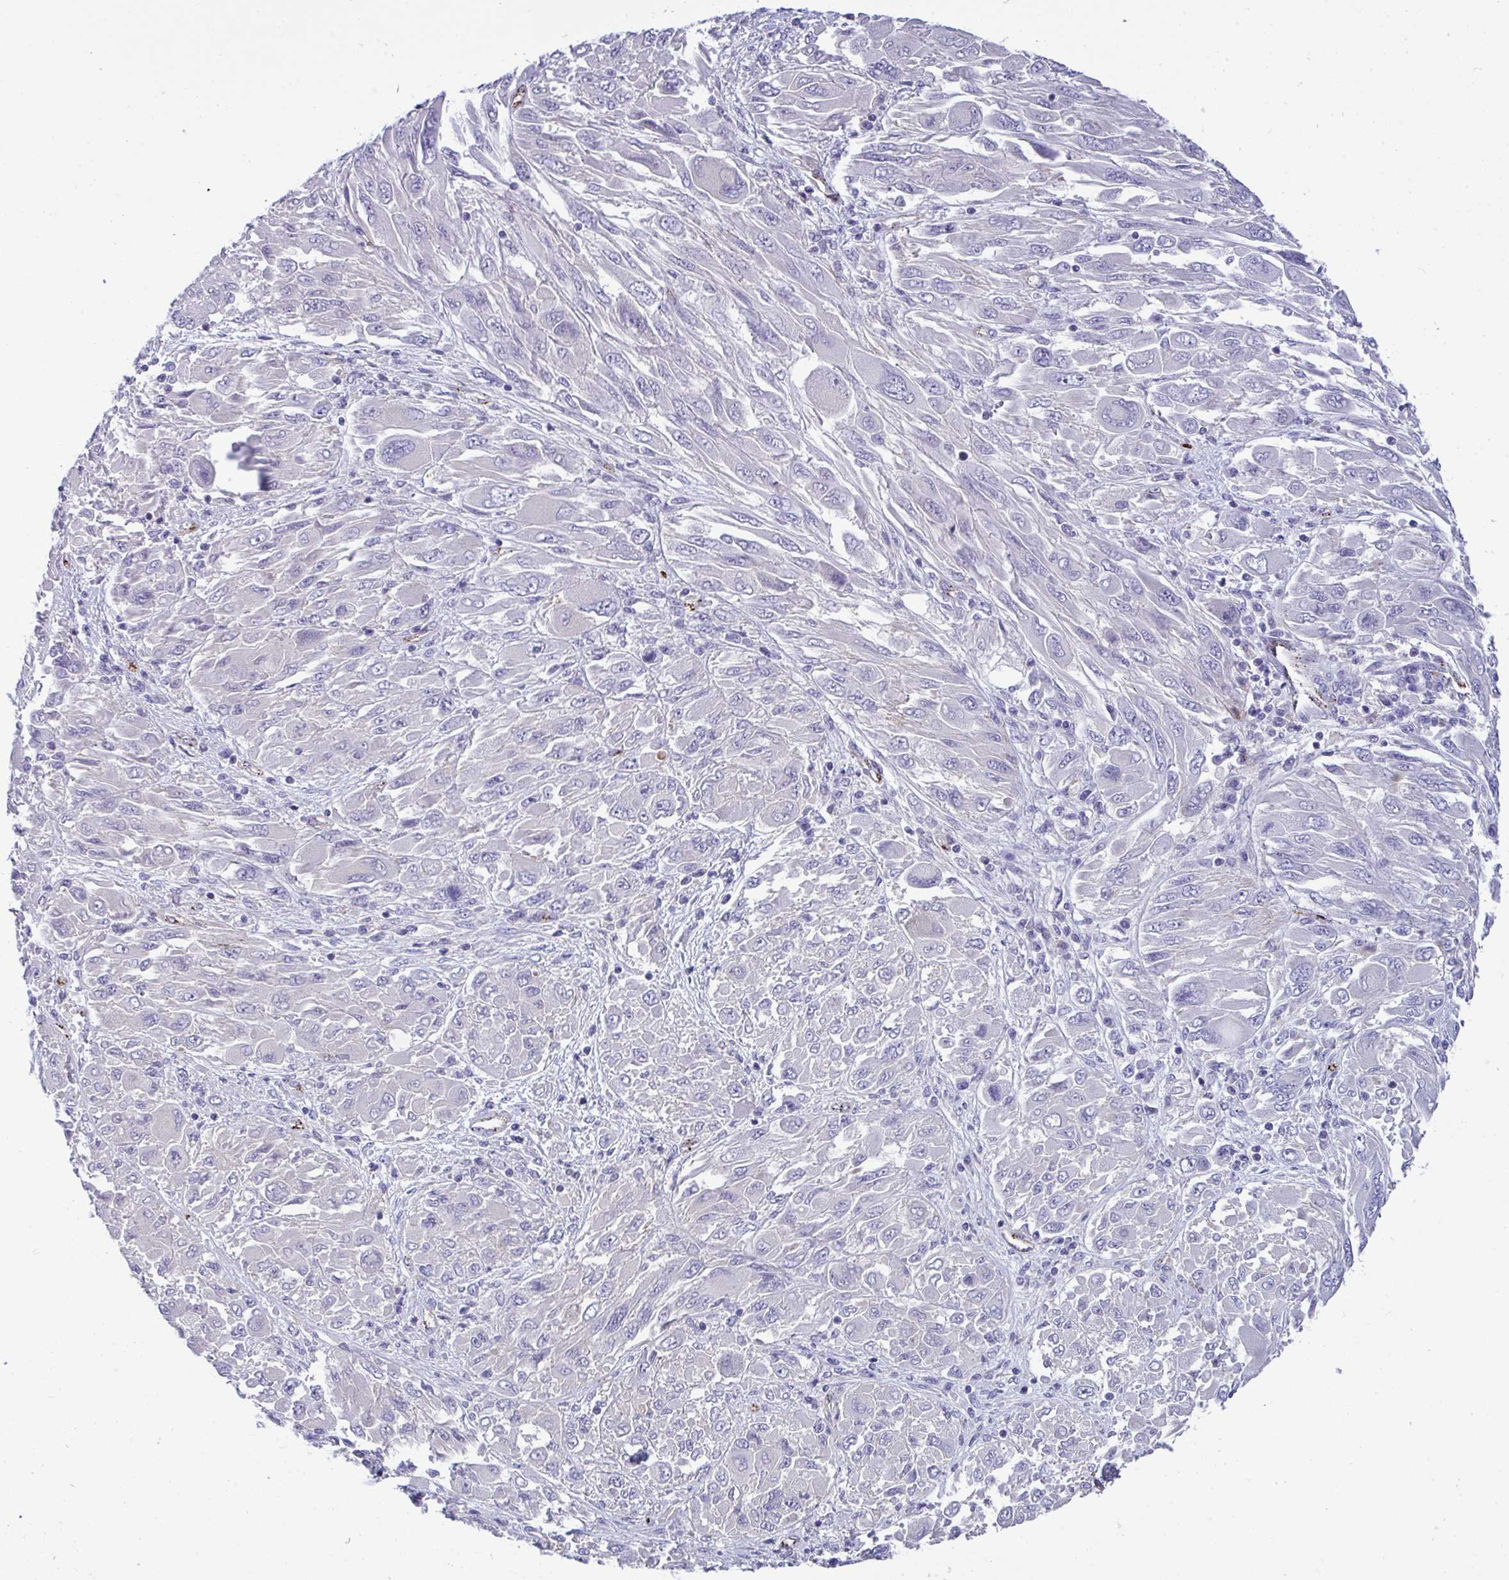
{"staining": {"intensity": "negative", "quantity": "none", "location": "none"}, "tissue": "melanoma", "cell_type": "Tumor cells", "image_type": "cancer", "snomed": [{"axis": "morphology", "description": "Malignant melanoma, NOS"}, {"axis": "topography", "description": "Skin"}], "caption": "Human melanoma stained for a protein using IHC reveals no staining in tumor cells.", "gene": "TOR1AIP2", "patient": {"sex": "female", "age": 91}}